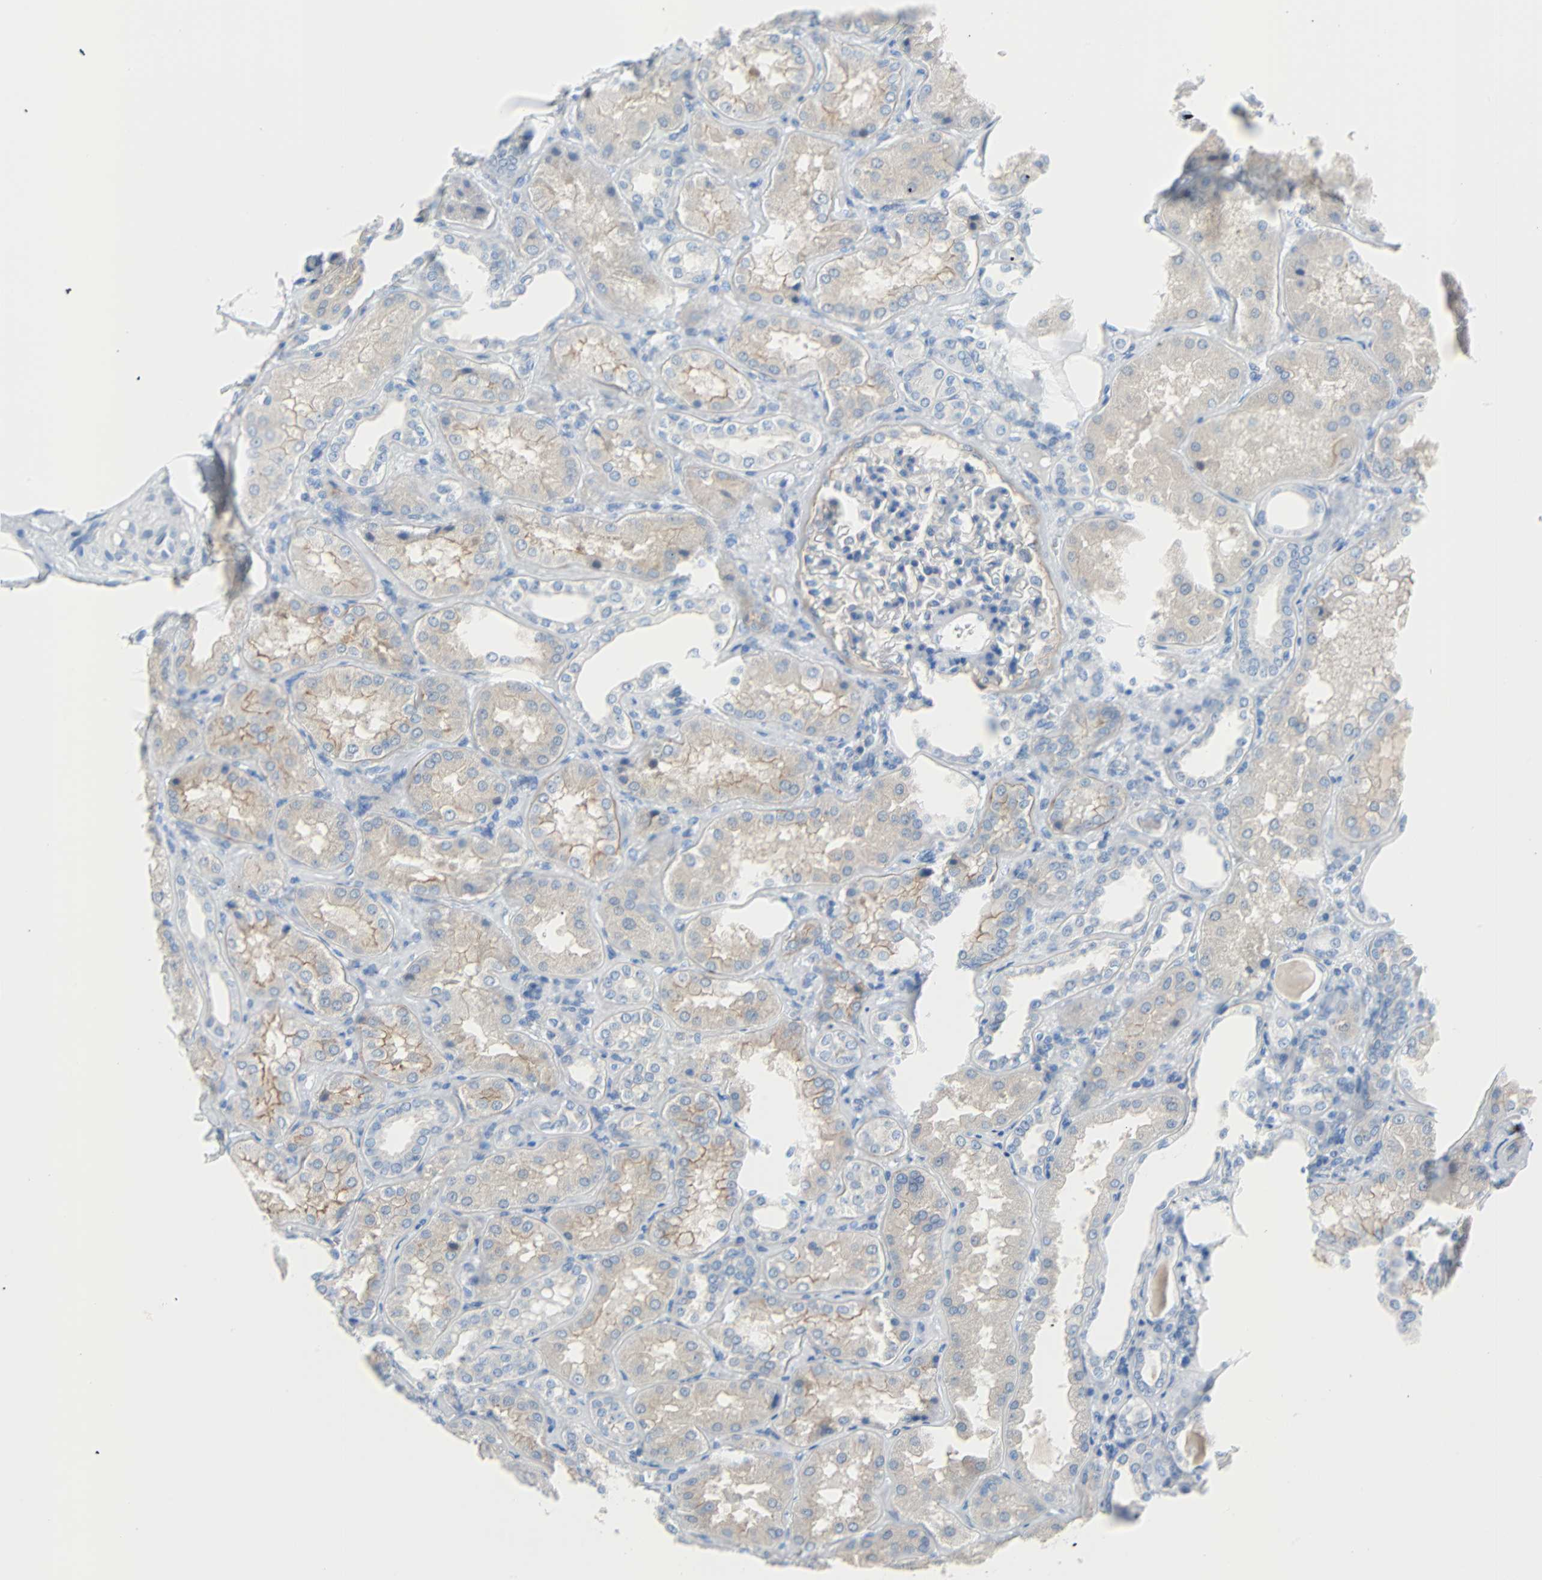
{"staining": {"intensity": "negative", "quantity": "none", "location": "none"}, "tissue": "kidney", "cell_type": "Cells in glomeruli", "image_type": "normal", "snomed": [{"axis": "morphology", "description": "Normal tissue, NOS"}, {"axis": "topography", "description": "Kidney"}], "caption": "Photomicrograph shows no protein expression in cells in glomeruli of unremarkable kidney.", "gene": "PDPN", "patient": {"sex": "female", "age": 56}}